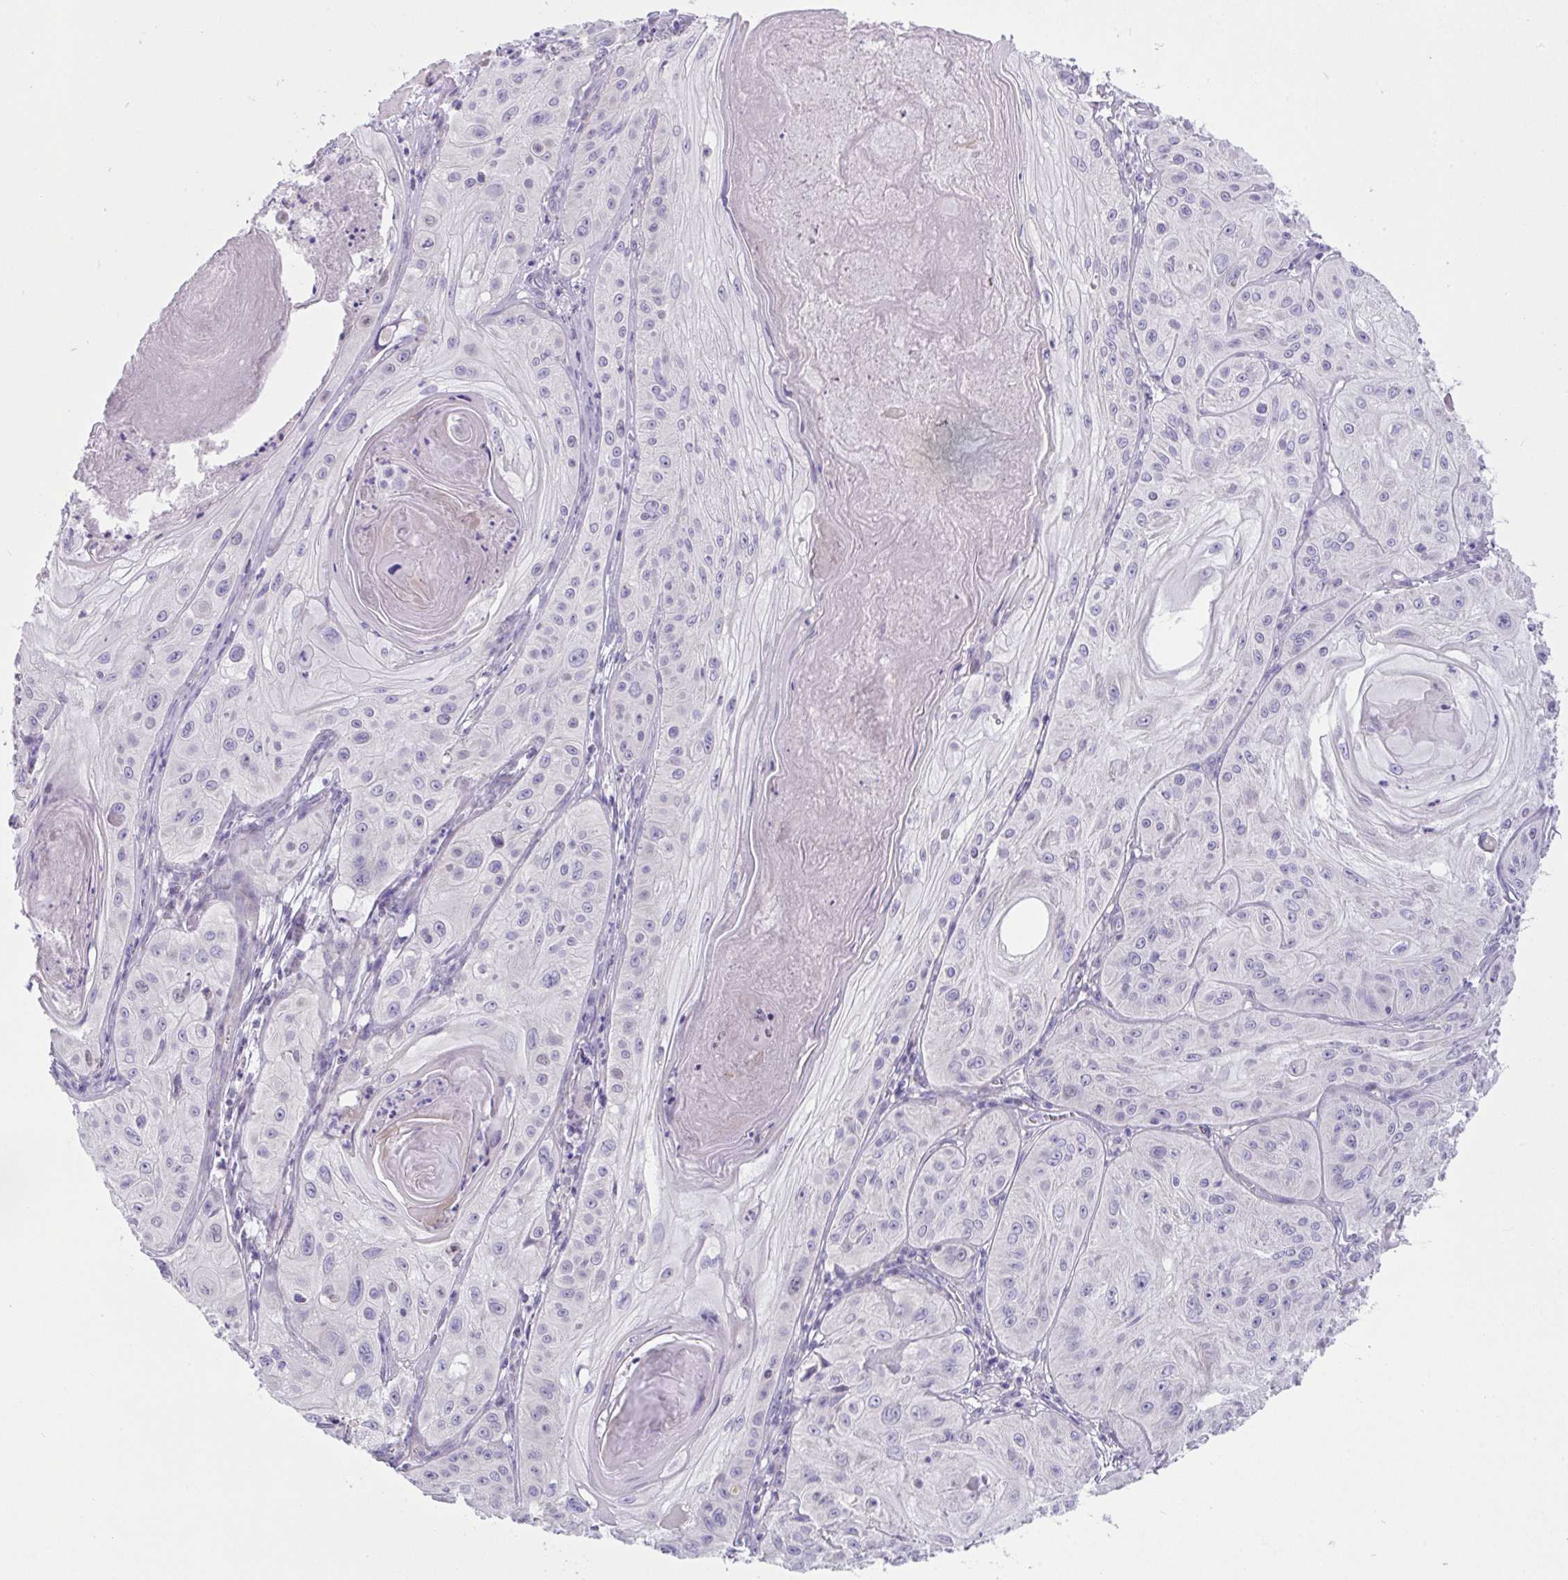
{"staining": {"intensity": "negative", "quantity": "none", "location": "none"}, "tissue": "skin cancer", "cell_type": "Tumor cells", "image_type": "cancer", "snomed": [{"axis": "morphology", "description": "Squamous cell carcinoma, NOS"}, {"axis": "topography", "description": "Skin"}], "caption": "High magnification brightfield microscopy of squamous cell carcinoma (skin) stained with DAB (brown) and counterstained with hematoxylin (blue): tumor cells show no significant expression. (DAB (3,3'-diaminobenzidine) immunohistochemistry (IHC) visualized using brightfield microscopy, high magnification).", "gene": "DTX3", "patient": {"sex": "male", "age": 85}}